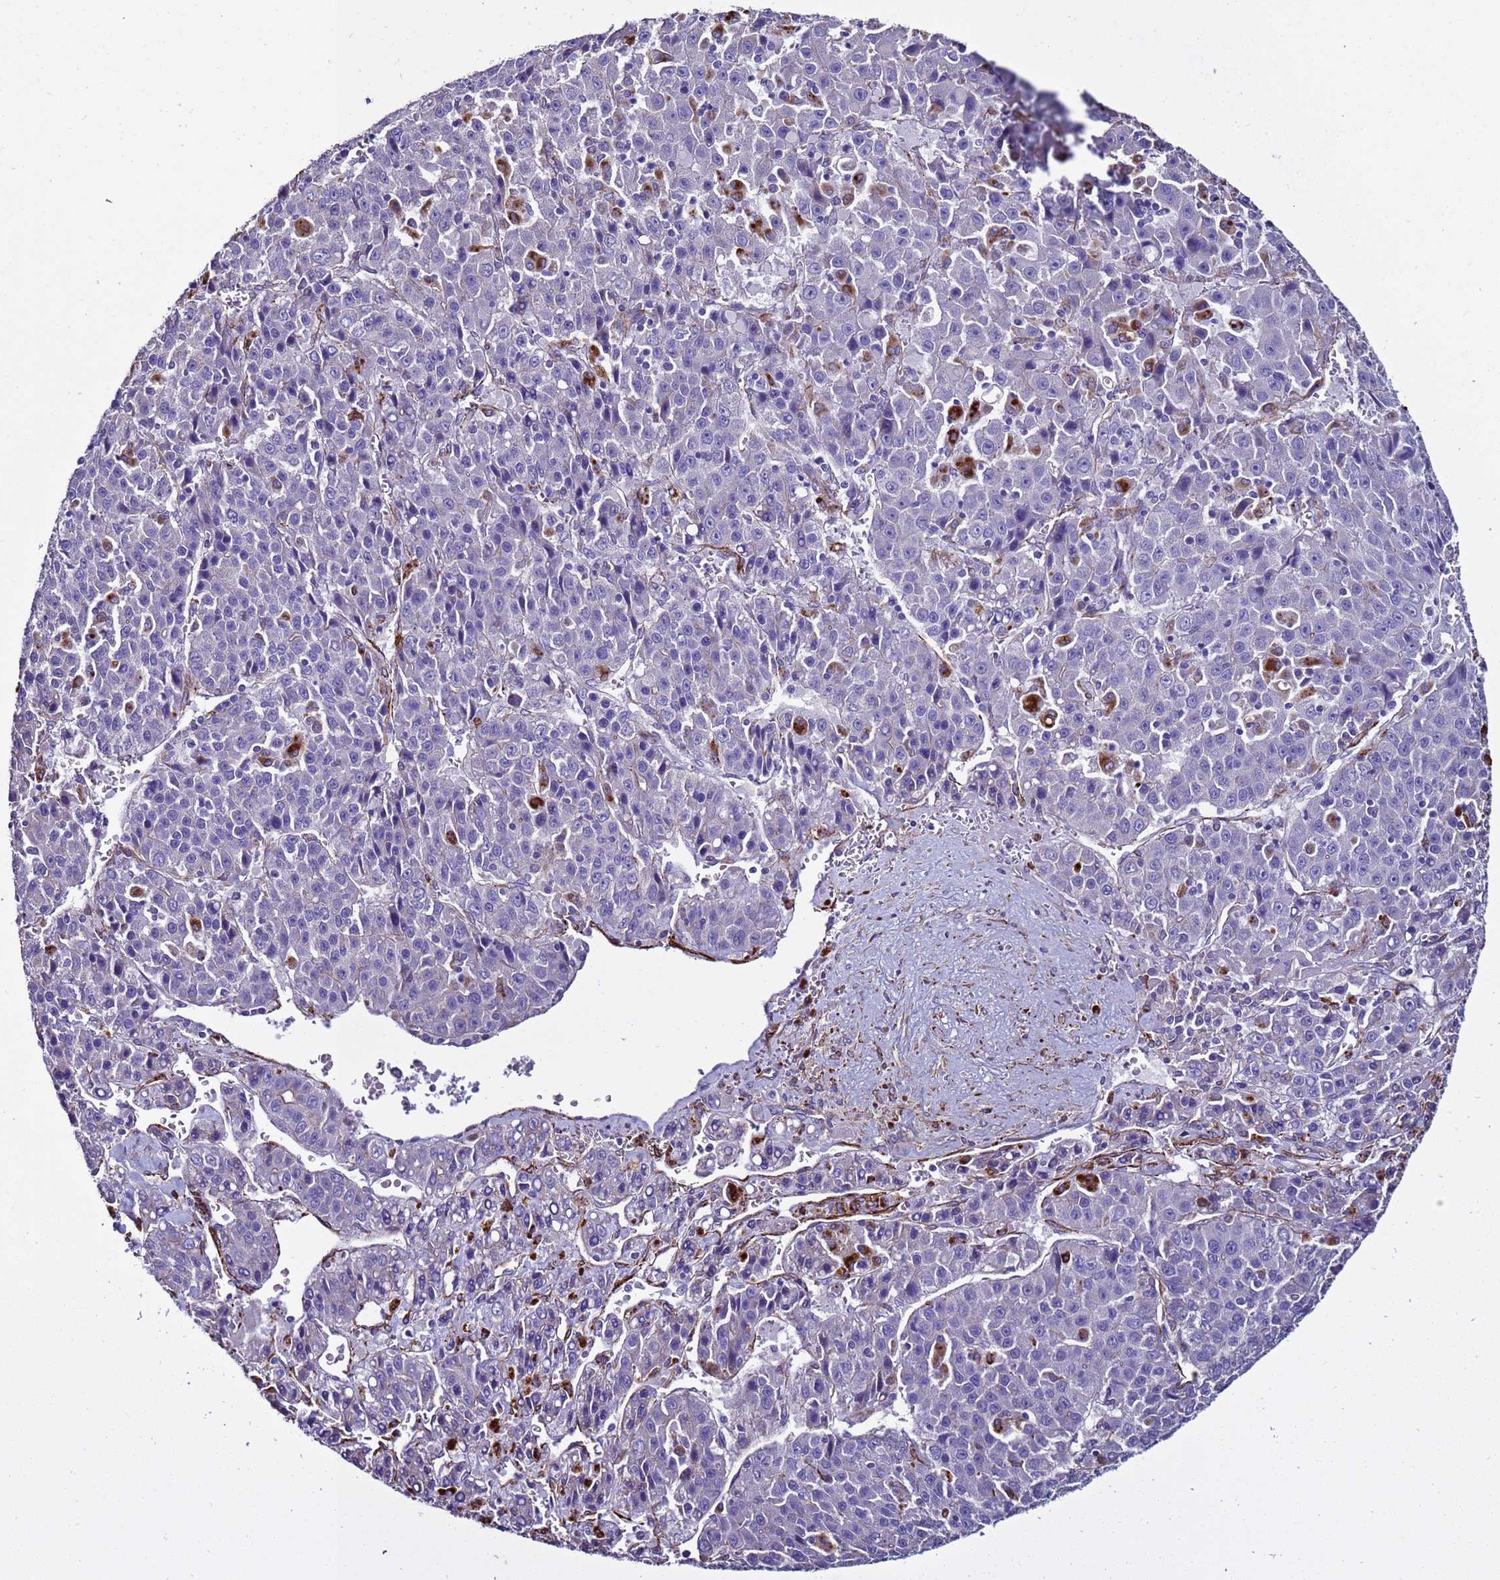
{"staining": {"intensity": "negative", "quantity": "none", "location": "none"}, "tissue": "liver cancer", "cell_type": "Tumor cells", "image_type": "cancer", "snomed": [{"axis": "morphology", "description": "Carcinoma, Hepatocellular, NOS"}, {"axis": "topography", "description": "Liver"}], "caption": "Tumor cells are negative for protein expression in human liver cancer (hepatocellular carcinoma).", "gene": "RABL2B", "patient": {"sex": "female", "age": 53}}